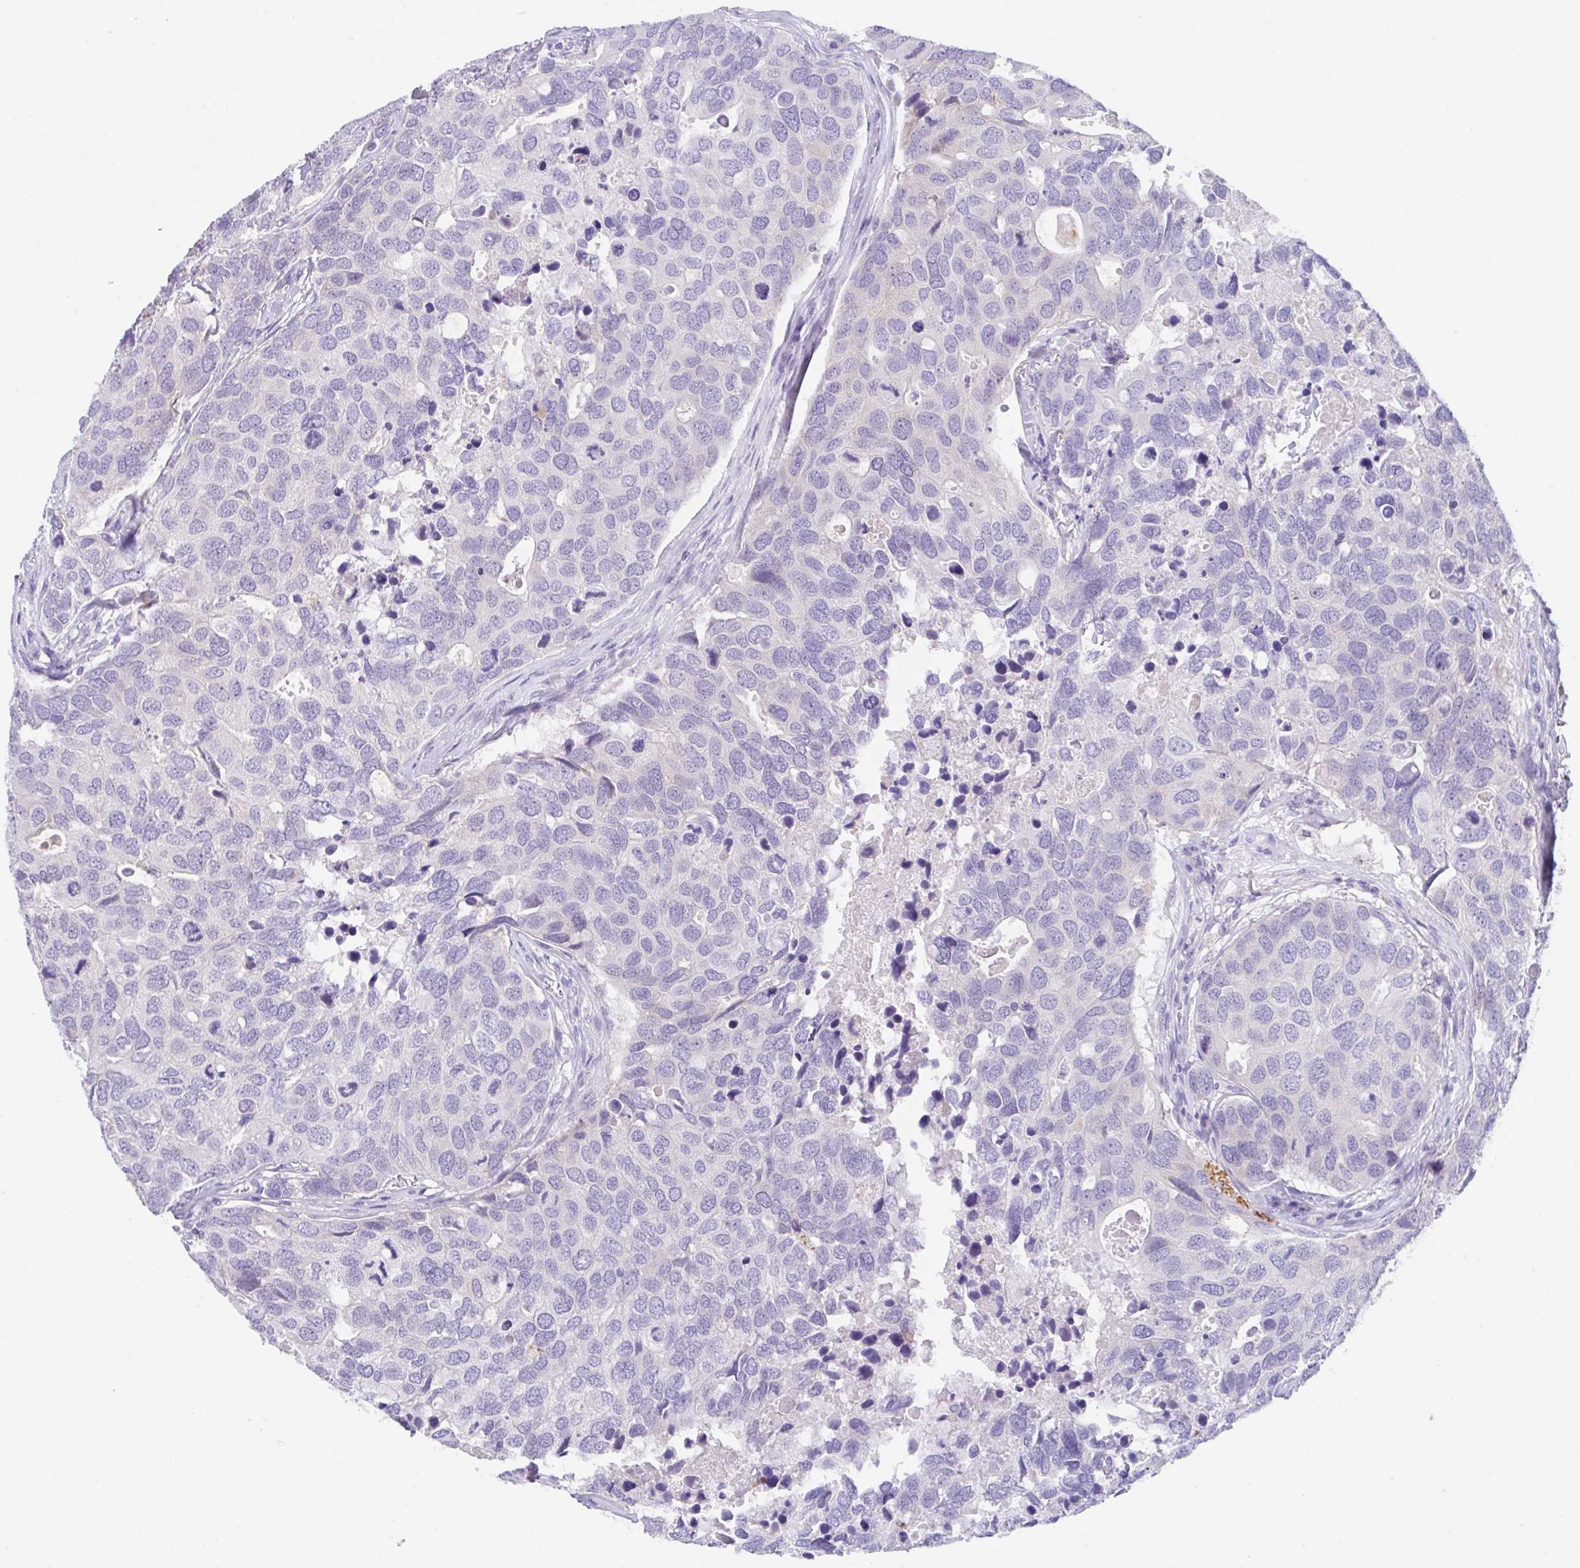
{"staining": {"intensity": "negative", "quantity": "none", "location": "none"}, "tissue": "breast cancer", "cell_type": "Tumor cells", "image_type": "cancer", "snomed": [{"axis": "morphology", "description": "Duct carcinoma"}, {"axis": "topography", "description": "Breast"}], "caption": "A micrograph of breast cancer (infiltrating ductal carcinoma) stained for a protein displays no brown staining in tumor cells.", "gene": "TRAF4", "patient": {"sex": "female", "age": 83}}